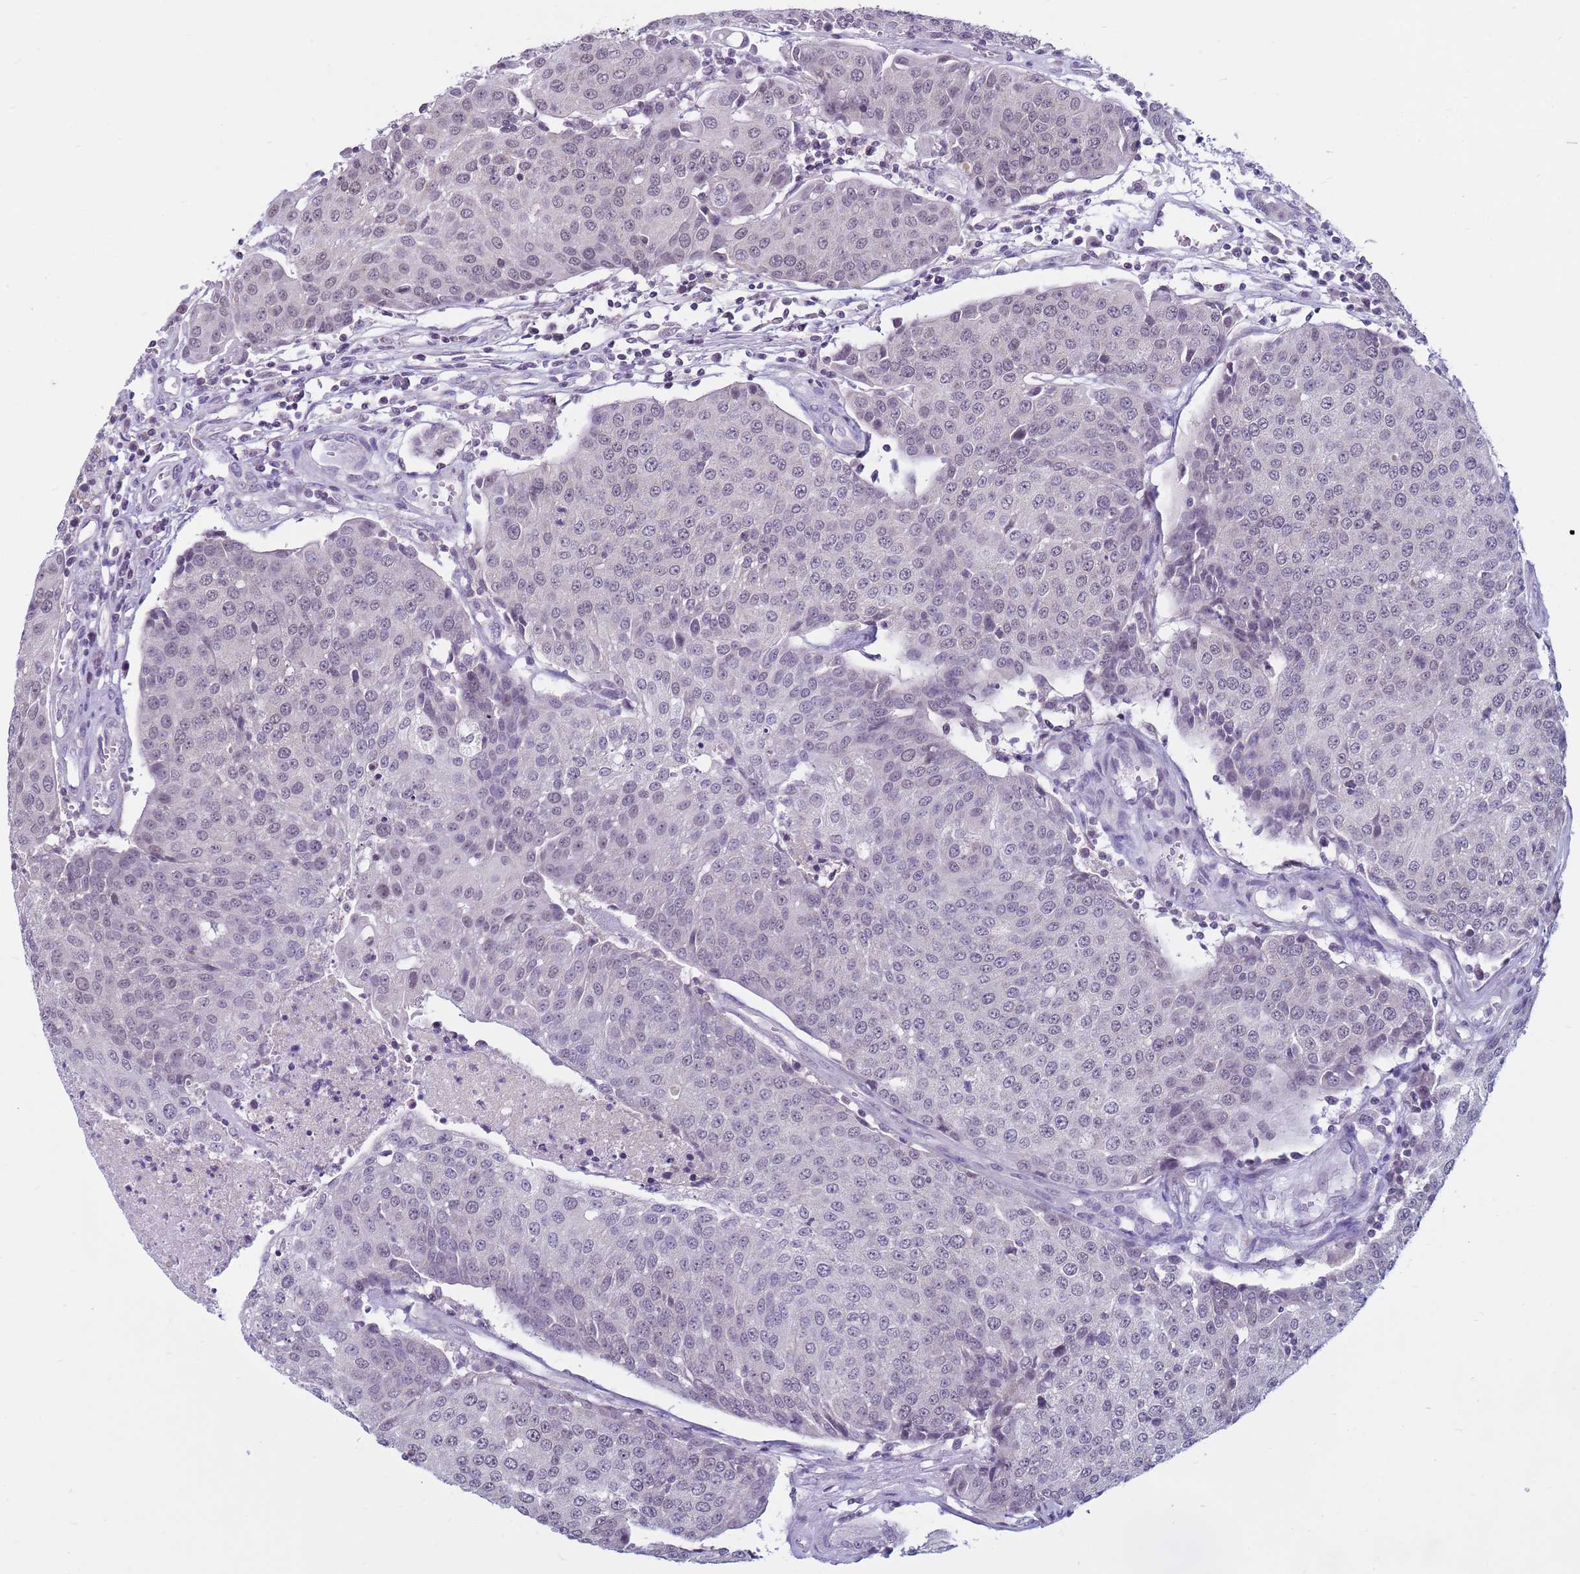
{"staining": {"intensity": "weak", "quantity": "<25%", "location": "nuclear"}, "tissue": "urothelial cancer", "cell_type": "Tumor cells", "image_type": "cancer", "snomed": [{"axis": "morphology", "description": "Urothelial carcinoma, High grade"}, {"axis": "topography", "description": "Urinary bladder"}], "caption": "The photomicrograph reveals no staining of tumor cells in urothelial cancer.", "gene": "CDK2AP2", "patient": {"sex": "female", "age": 85}}